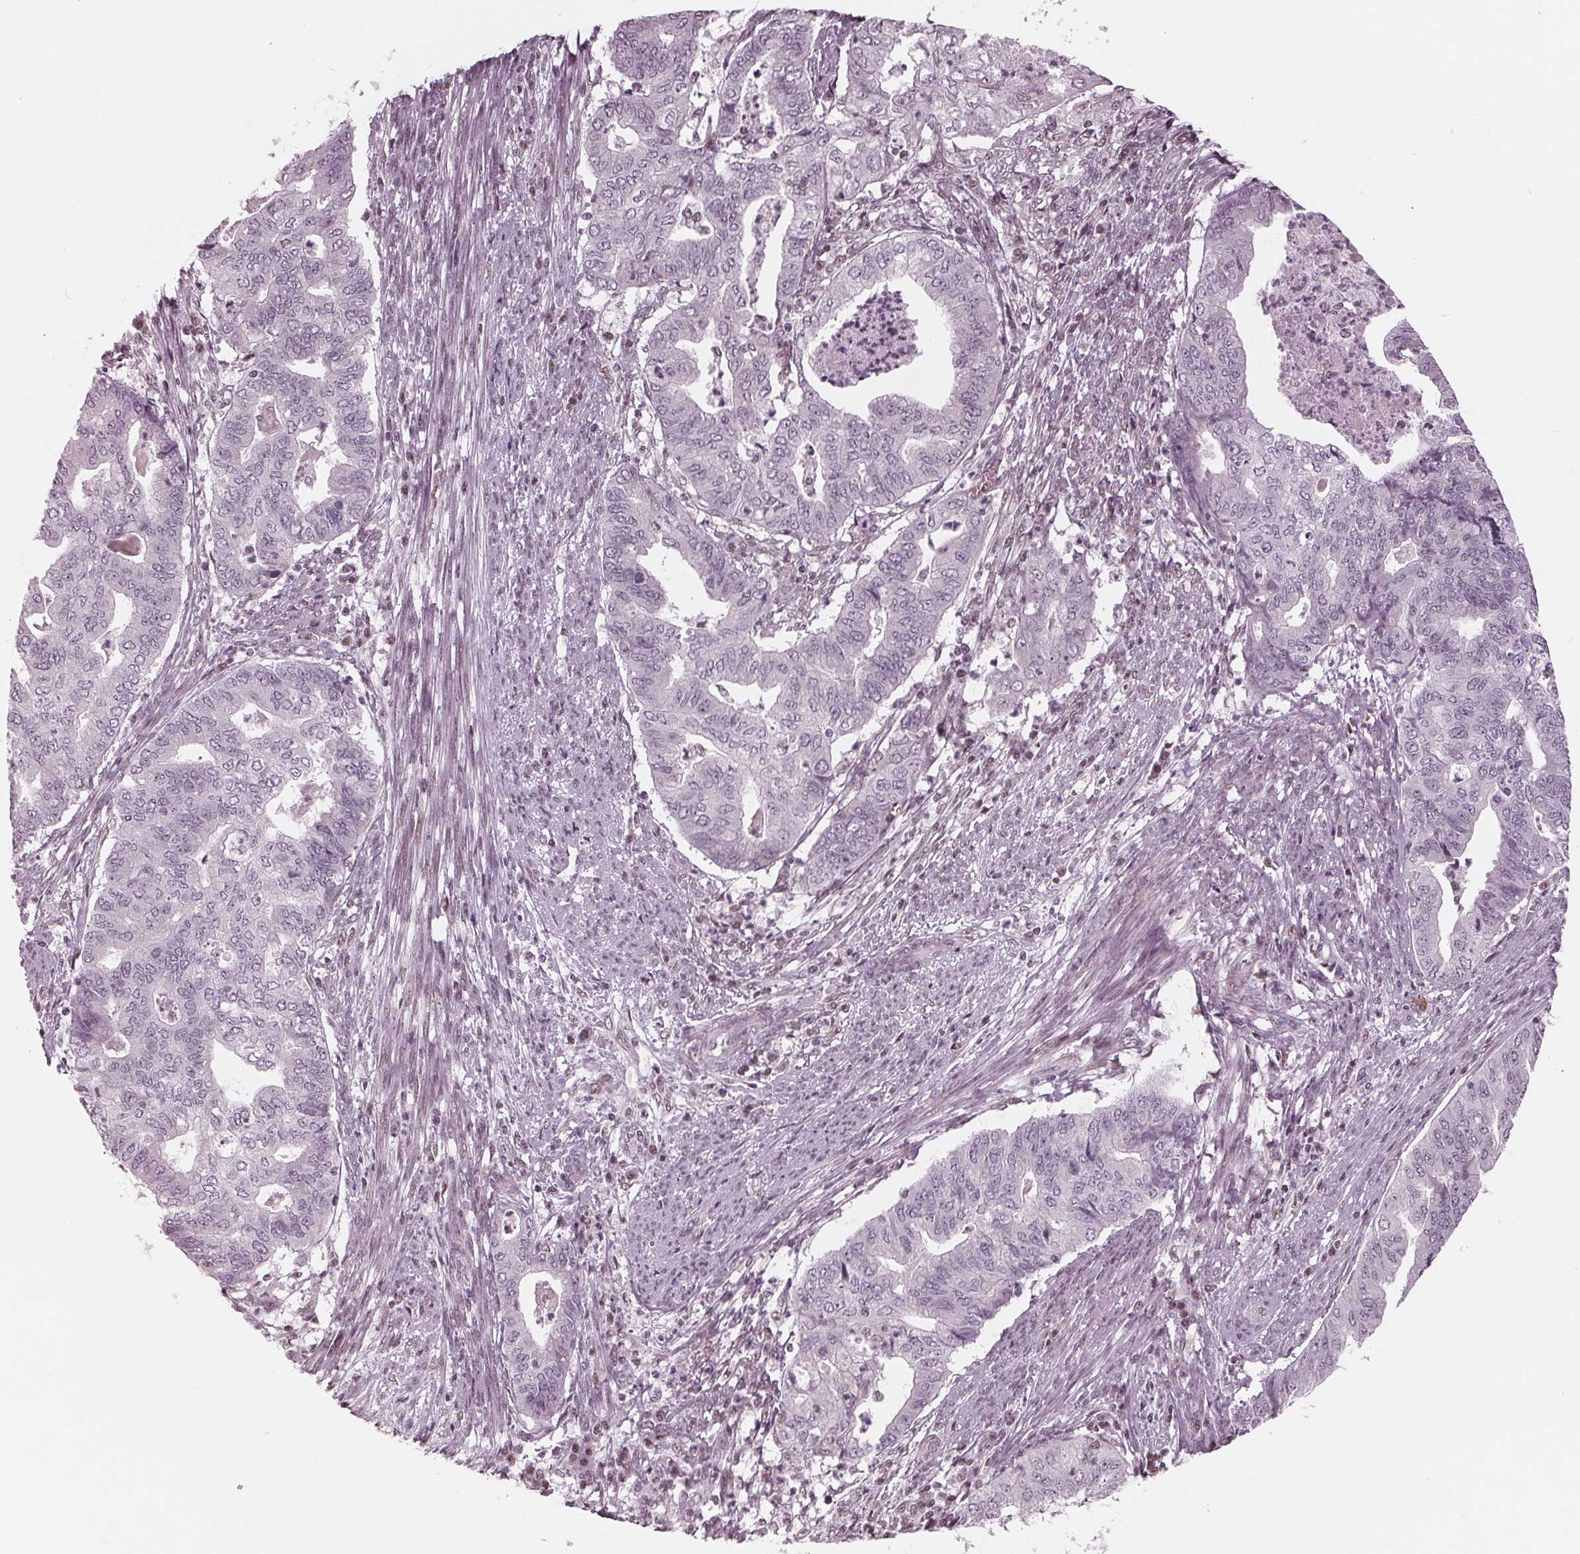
{"staining": {"intensity": "negative", "quantity": "none", "location": "none"}, "tissue": "endometrial cancer", "cell_type": "Tumor cells", "image_type": "cancer", "snomed": [{"axis": "morphology", "description": "Adenocarcinoma, NOS"}, {"axis": "topography", "description": "Endometrium"}], "caption": "Immunohistochemistry (IHC) histopathology image of human endometrial adenocarcinoma stained for a protein (brown), which shows no staining in tumor cells.", "gene": "DNMT3L", "patient": {"sex": "female", "age": 79}}